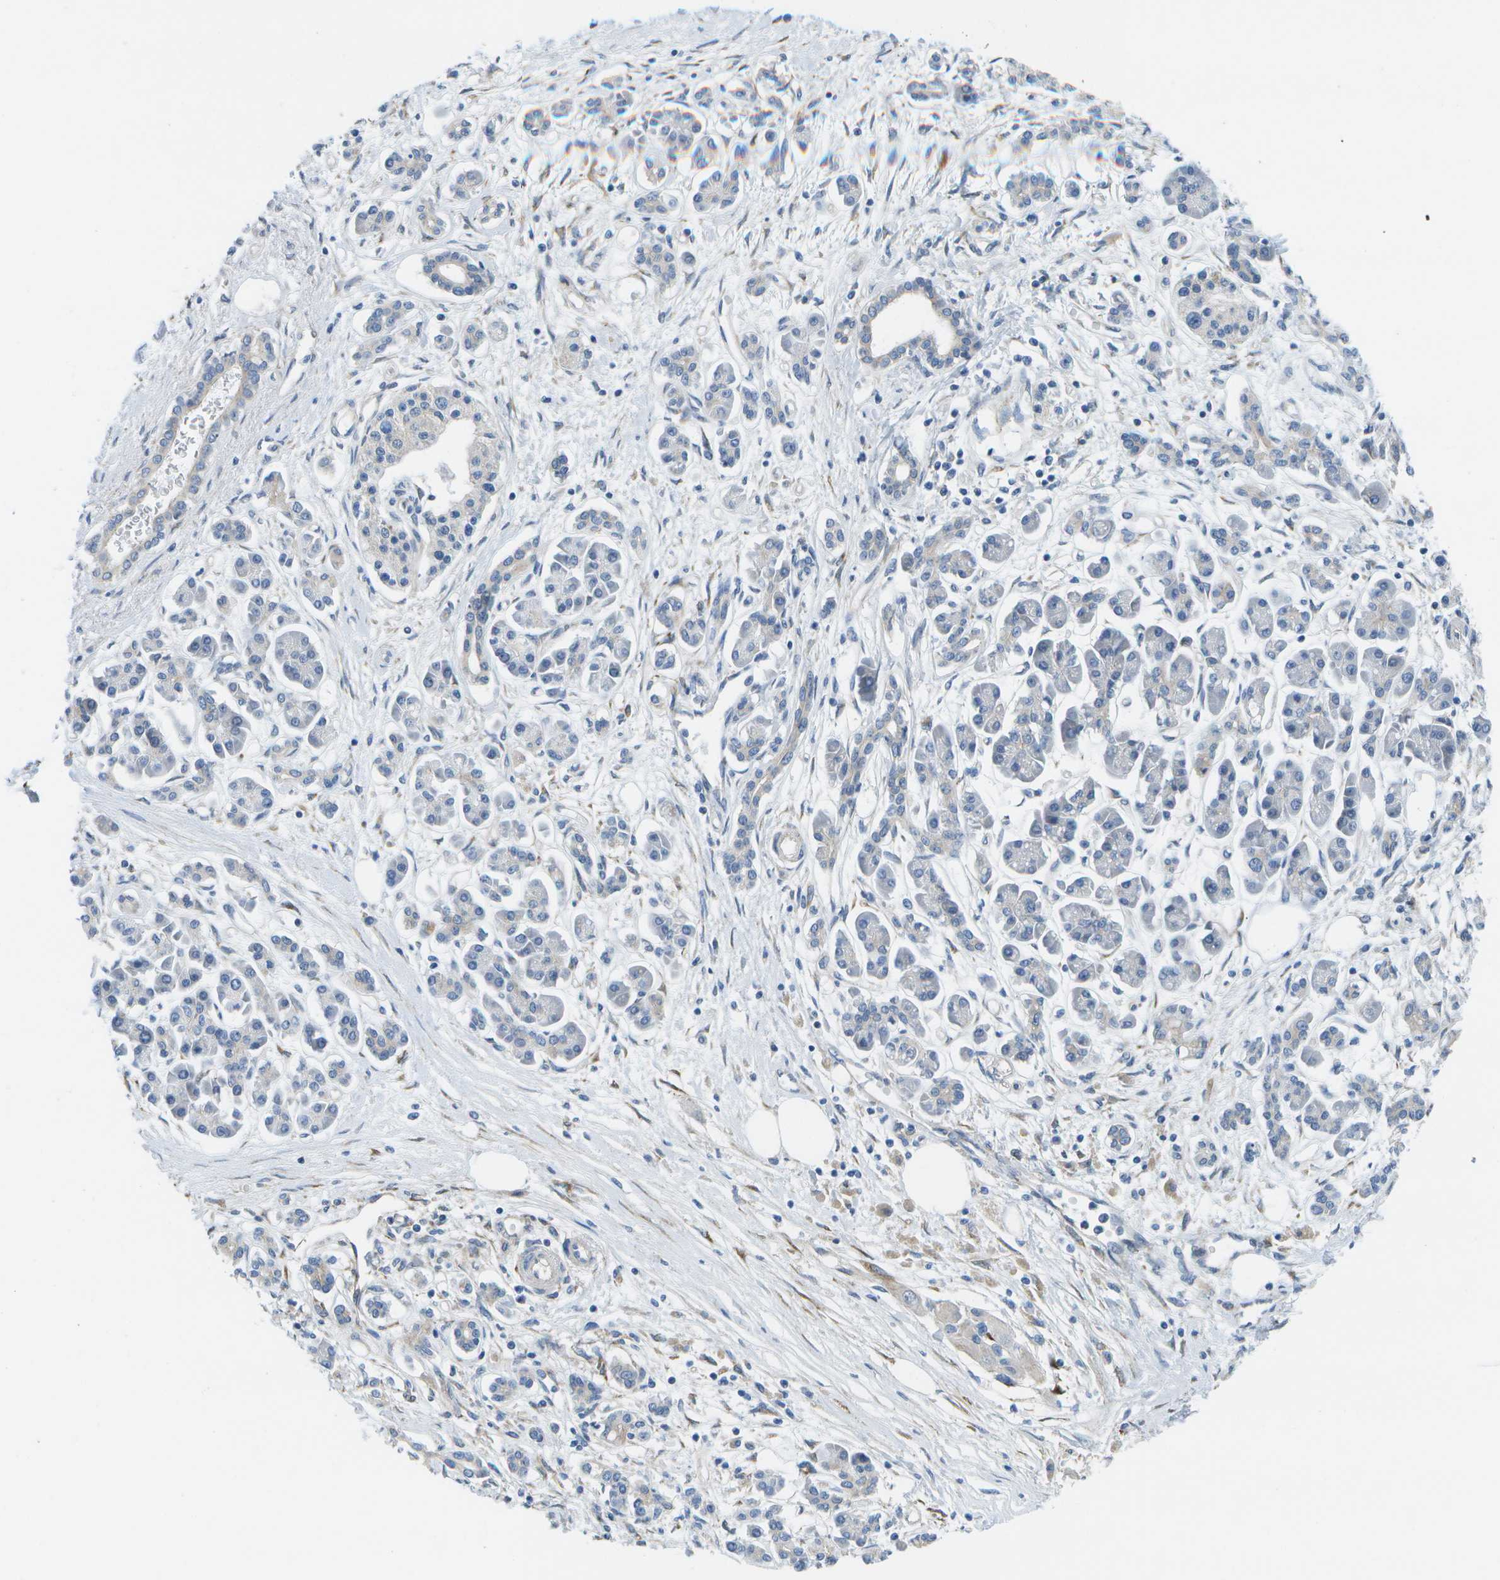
{"staining": {"intensity": "negative", "quantity": "none", "location": "none"}, "tissue": "pancreatic cancer", "cell_type": "Tumor cells", "image_type": "cancer", "snomed": [{"axis": "morphology", "description": "Adenocarcinoma, NOS"}, {"axis": "topography", "description": "Pancreas"}], "caption": "This image is of adenocarcinoma (pancreatic) stained with IHC to label a protein in brown with the nuclei are counter-stained blue. There is no positivity in tumor cells. Brightfield microscopy of immunohistochemistry (IHC) stained with DAB (brown) and hematoxylin (blue), captured at high magnification.", "gene": "P3H1", "patient": {"sex": "female", "age": 77}}